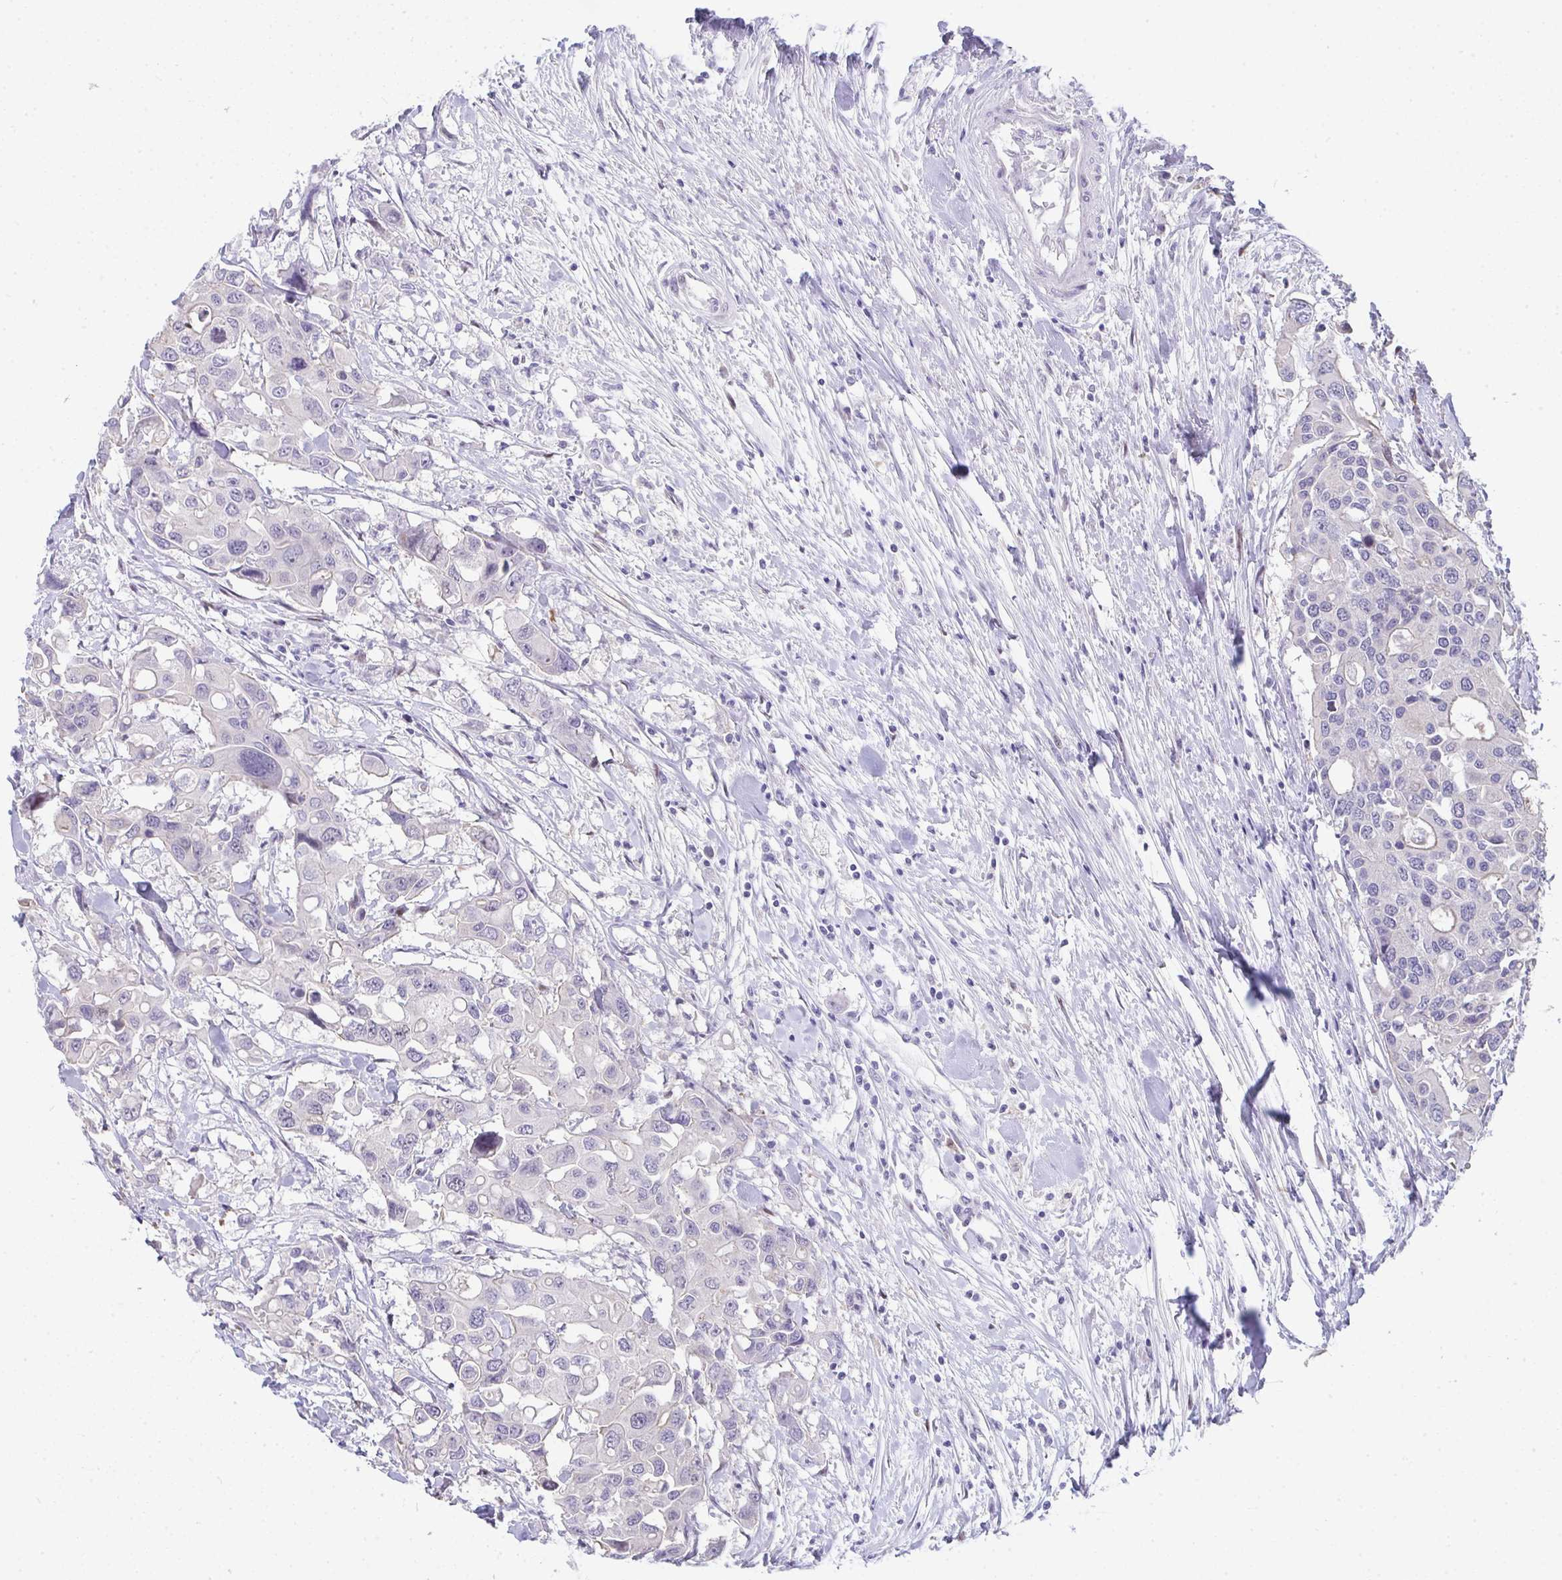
{"staining": {"intensity": "negative", "quantity": "none", "location": "none"}, "tissue": "colorectal cancer", "cell_type": "Tumor cells", "image_type": "cancer", "snomed": [{"axis": "morphology", "description": "Adenocarcinoma, NOS"}, {"axis": "topography", "description": "Colon"}], "caption": "Immunohistochemistry image of neoplastic tissue: colorectal cancer (adenocarcinoma) stained with DAB (3,3'-diaminobenzidine) displays no significant protein staining in tumor cells.", "gene": "GALNT16", "patient": {"sex": "male", "age": 77}}